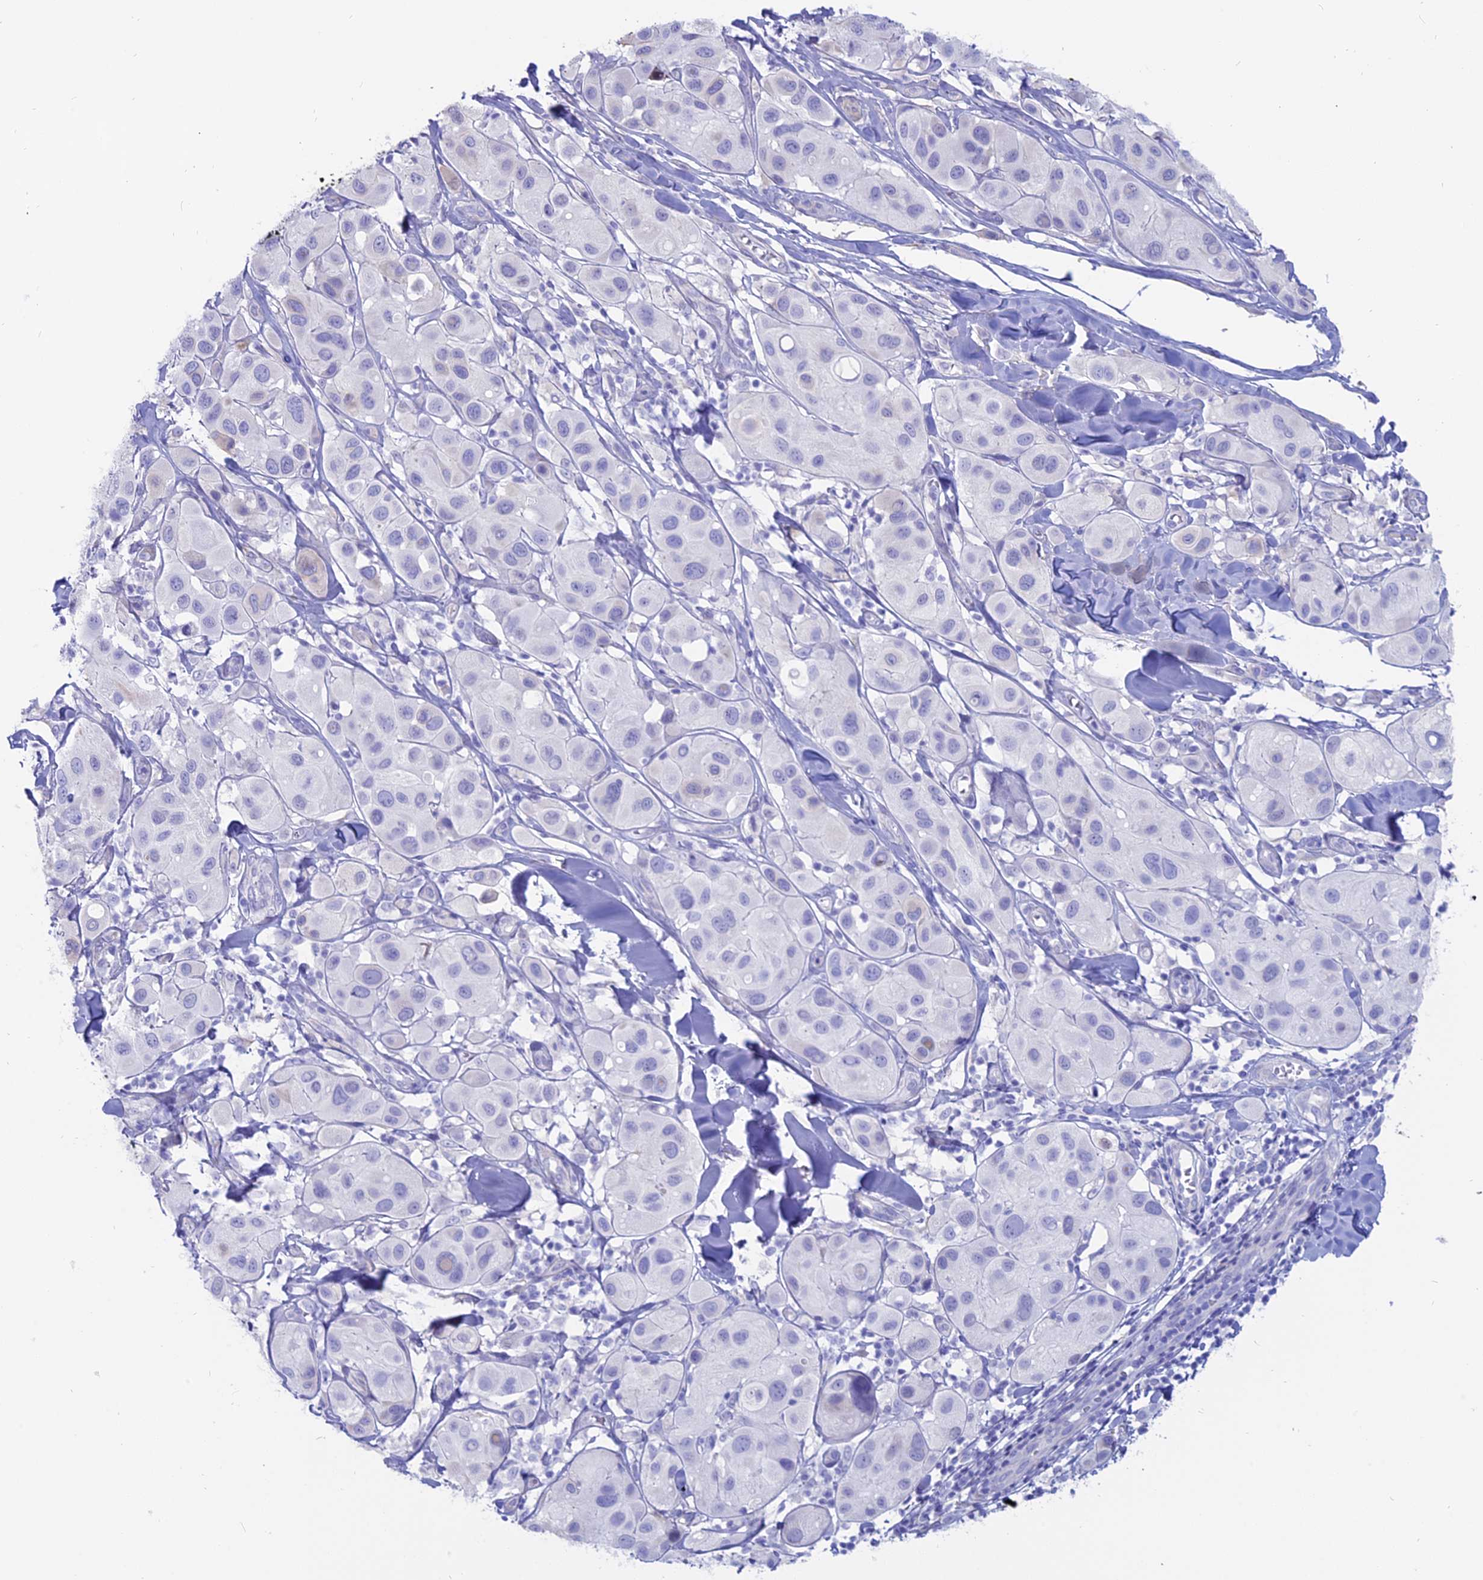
{"staining": {"intensity": "negative", "quantity": "none", "location": "none"}, "tissue": "melanoma", "cell_type": "Tumor cells", "image_type": "cancer", "snomed": [{"axis": "morphology", "description": "Malignant melanoma, Metastatic site"}, {"axis": "topography", "description": "Skin"}], "caption": "A photomicrograph of melanoma stained for a protein displays no brown staining in tumor cells.", "gene": "OR2AE1", "patient": {"sex": "male", "age": 41}}